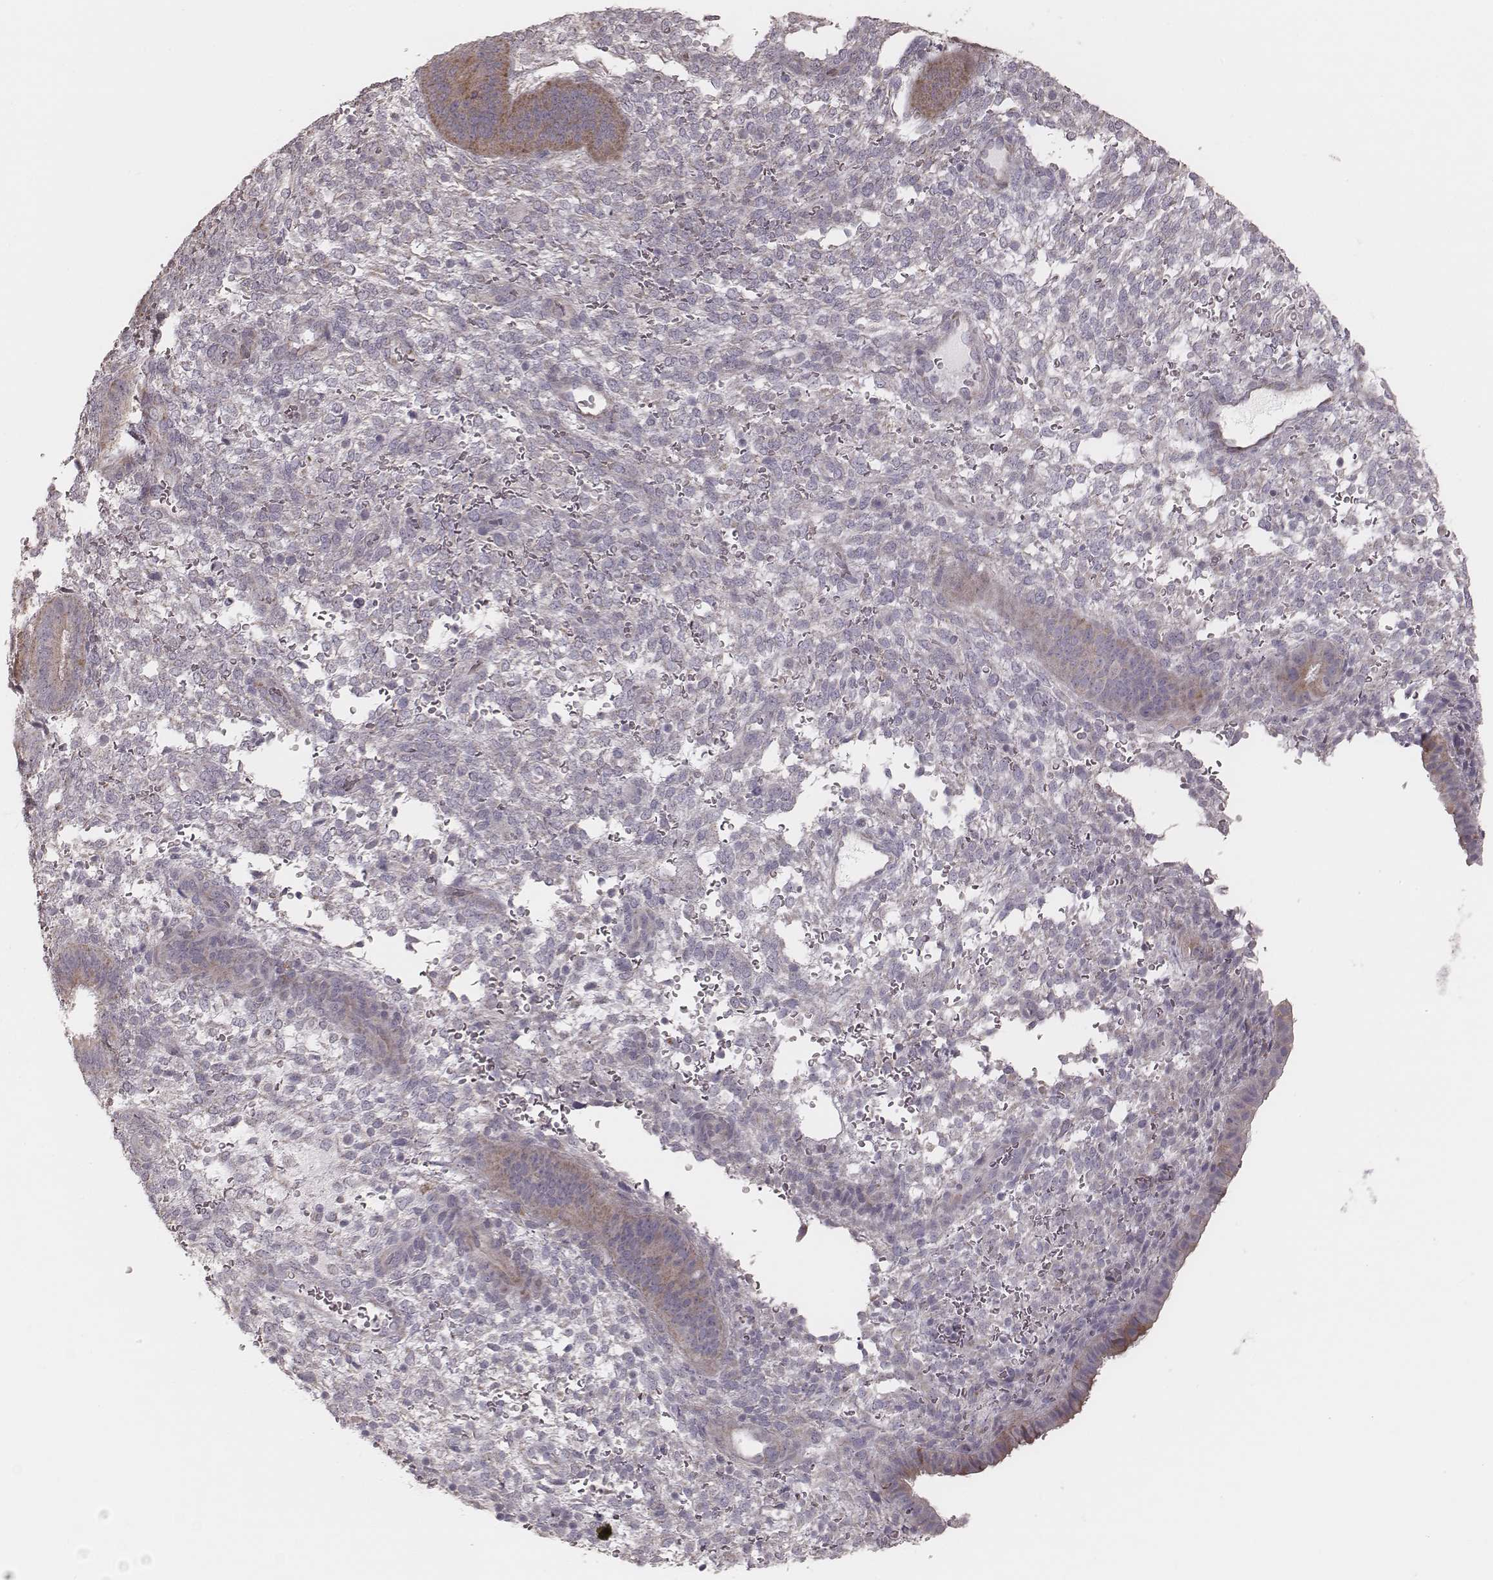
{"staining": {"intensity": "negative", "quantity": "none", "location": "none"}, "tissue": "endometrium", "cell_type": "Cells in endometrial stroma", "image_type": "normal", "snomed": [{"axis": "morphology", "description": "Normal tissue, NOS"}, {"axis": "topography", "description": "Endometrium"}], "caption": "DAB immunohistochemical staining of normal endometrium reveals no significant staining in cells in endometrial stroma.", "gene": "KIF5C", "patient": {"sex": "female", "age": 39}}